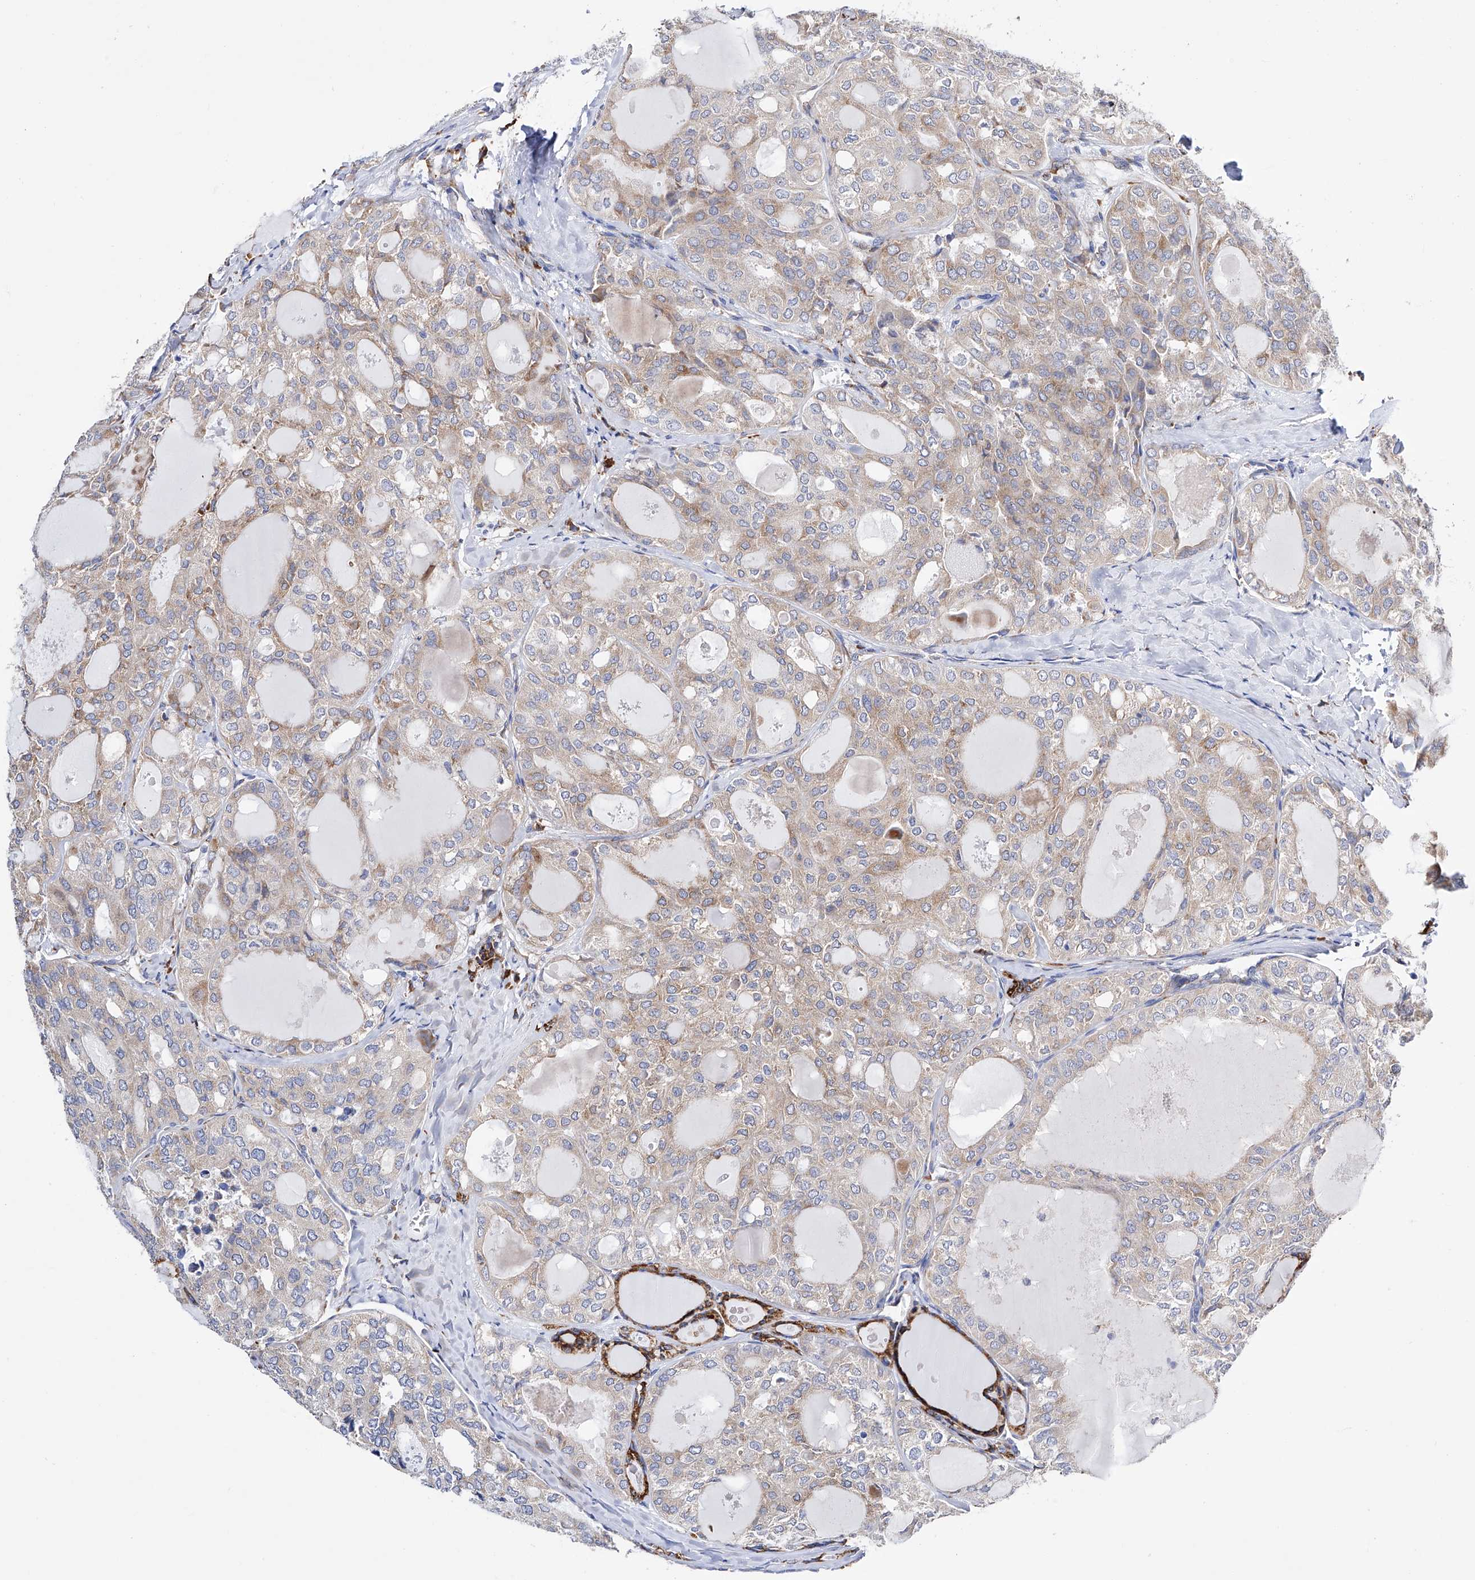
{"staining": {"intensity": "weak", "quantity": "<25%", "location": "cytoplasmic/membranous"}, "tissue": "thyroid cancer", "cell_type": "Tumor cells", "image_type": "cancer", "snomed": [{"axis": "morphology", "description": "Follicular adenoma carcinoma, NOS"}, {"axis": "topography", "description": "Thyroid gland"}], "caption": "Tumor cells are negative for protein expression in human thyroid cancer.", "gene": "PDIA5", "patient": {"sex": "male", "age": 75}}